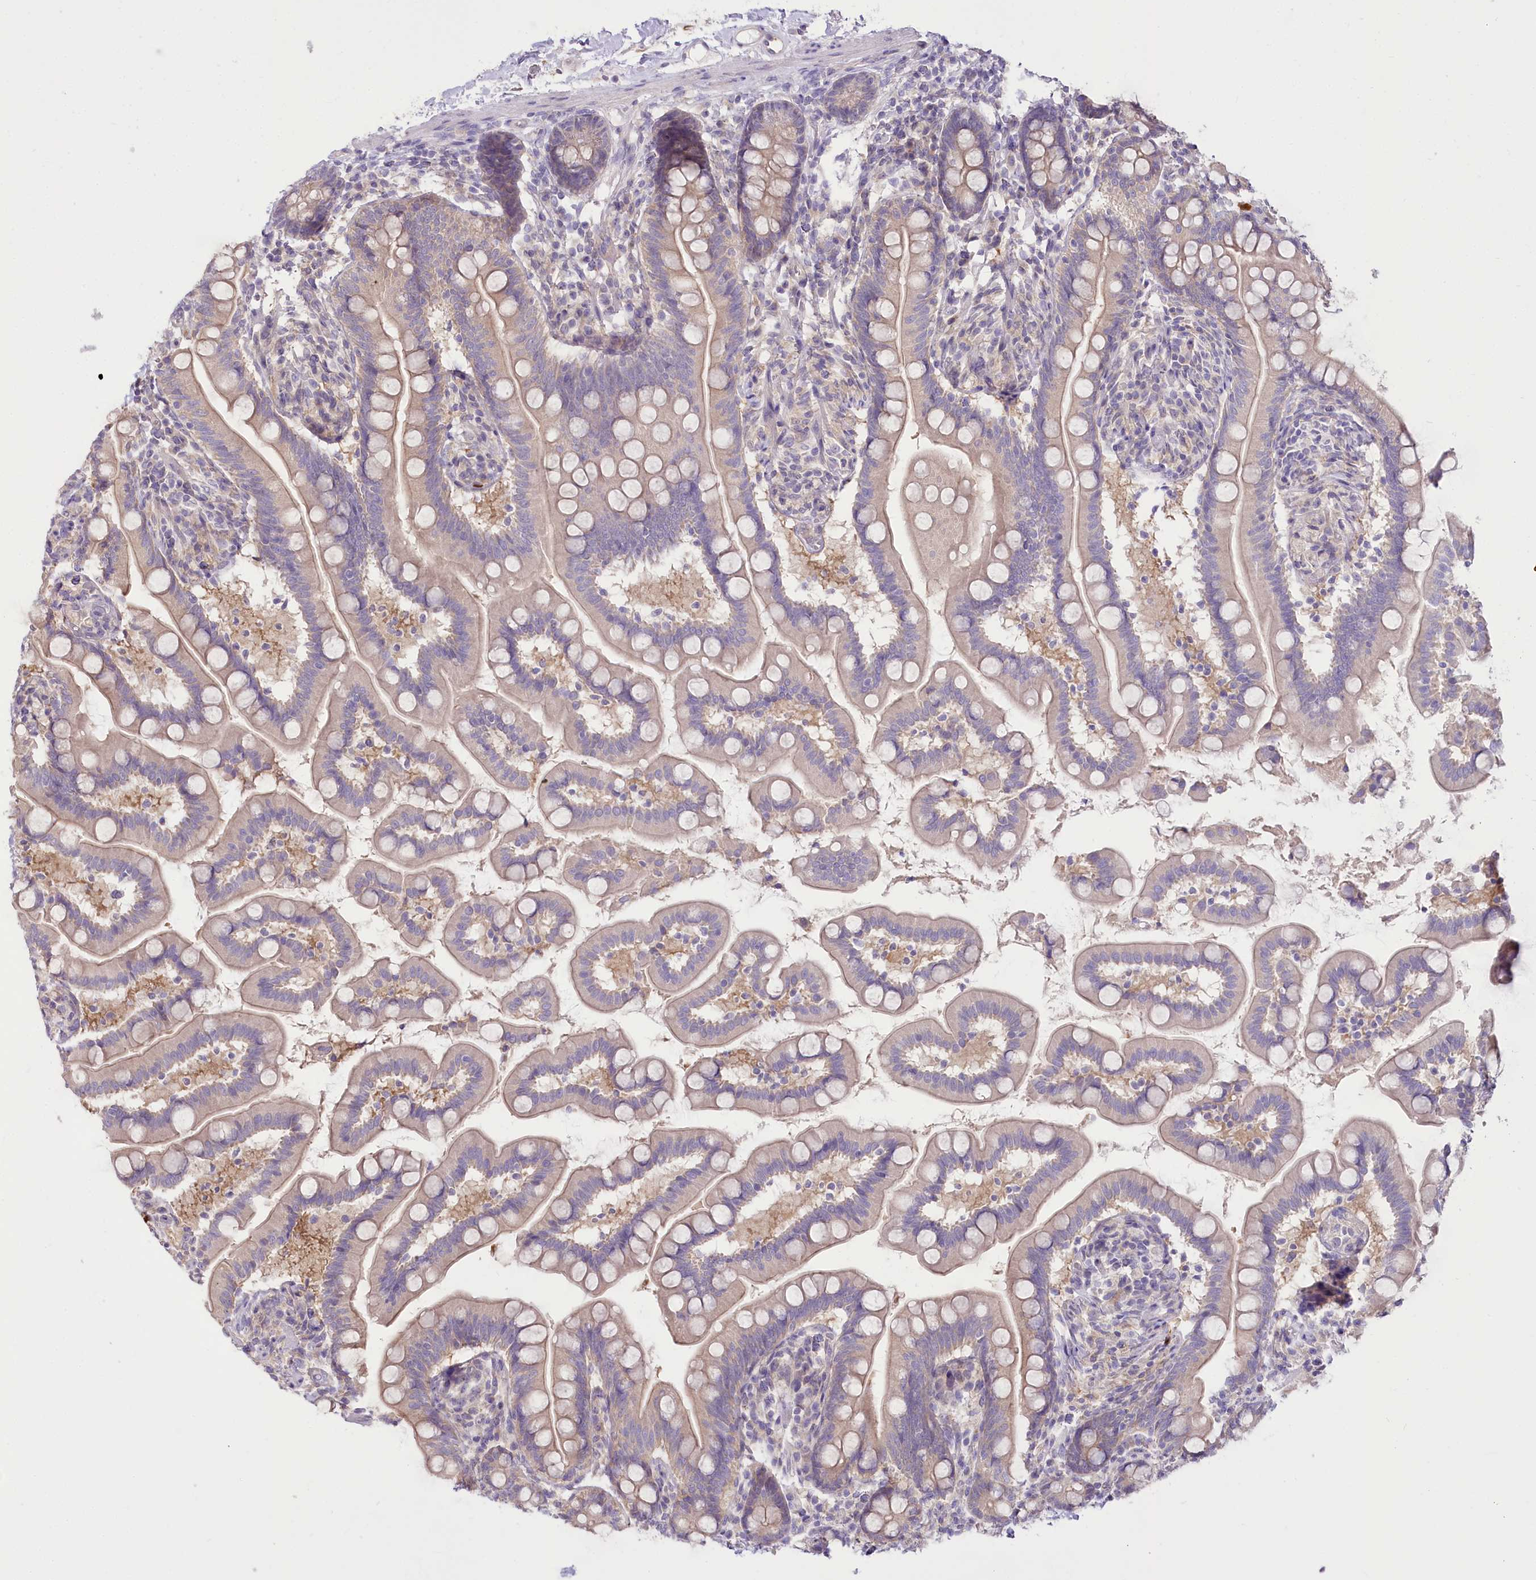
{"staining": {"intensity": "weak", "quantity": "25%-75%", "location": "cytoplasmic/membranous"}, "tissue": "small intestine", "cell_type": "Glandular cells", "image_type": "normal", "snomed": [{"axis": "morphology", "description": "Normal tissue, NOS"}, {"axis": "topography", "description": "Small intestine"}], "caption": "Brown immunohistochemical staining in normal human small intestine exhibits weak cytoplasmic/membranous staining in about 25%-75% of glandular cells. The staining was performed using DAB (3,3'-diaminobenzidine), with brown indicating positive protein expression. Nuclei are stained blue with hematoxylin.", "gene": "DPYD", "patient": {"sex": "female", "age": 64}}